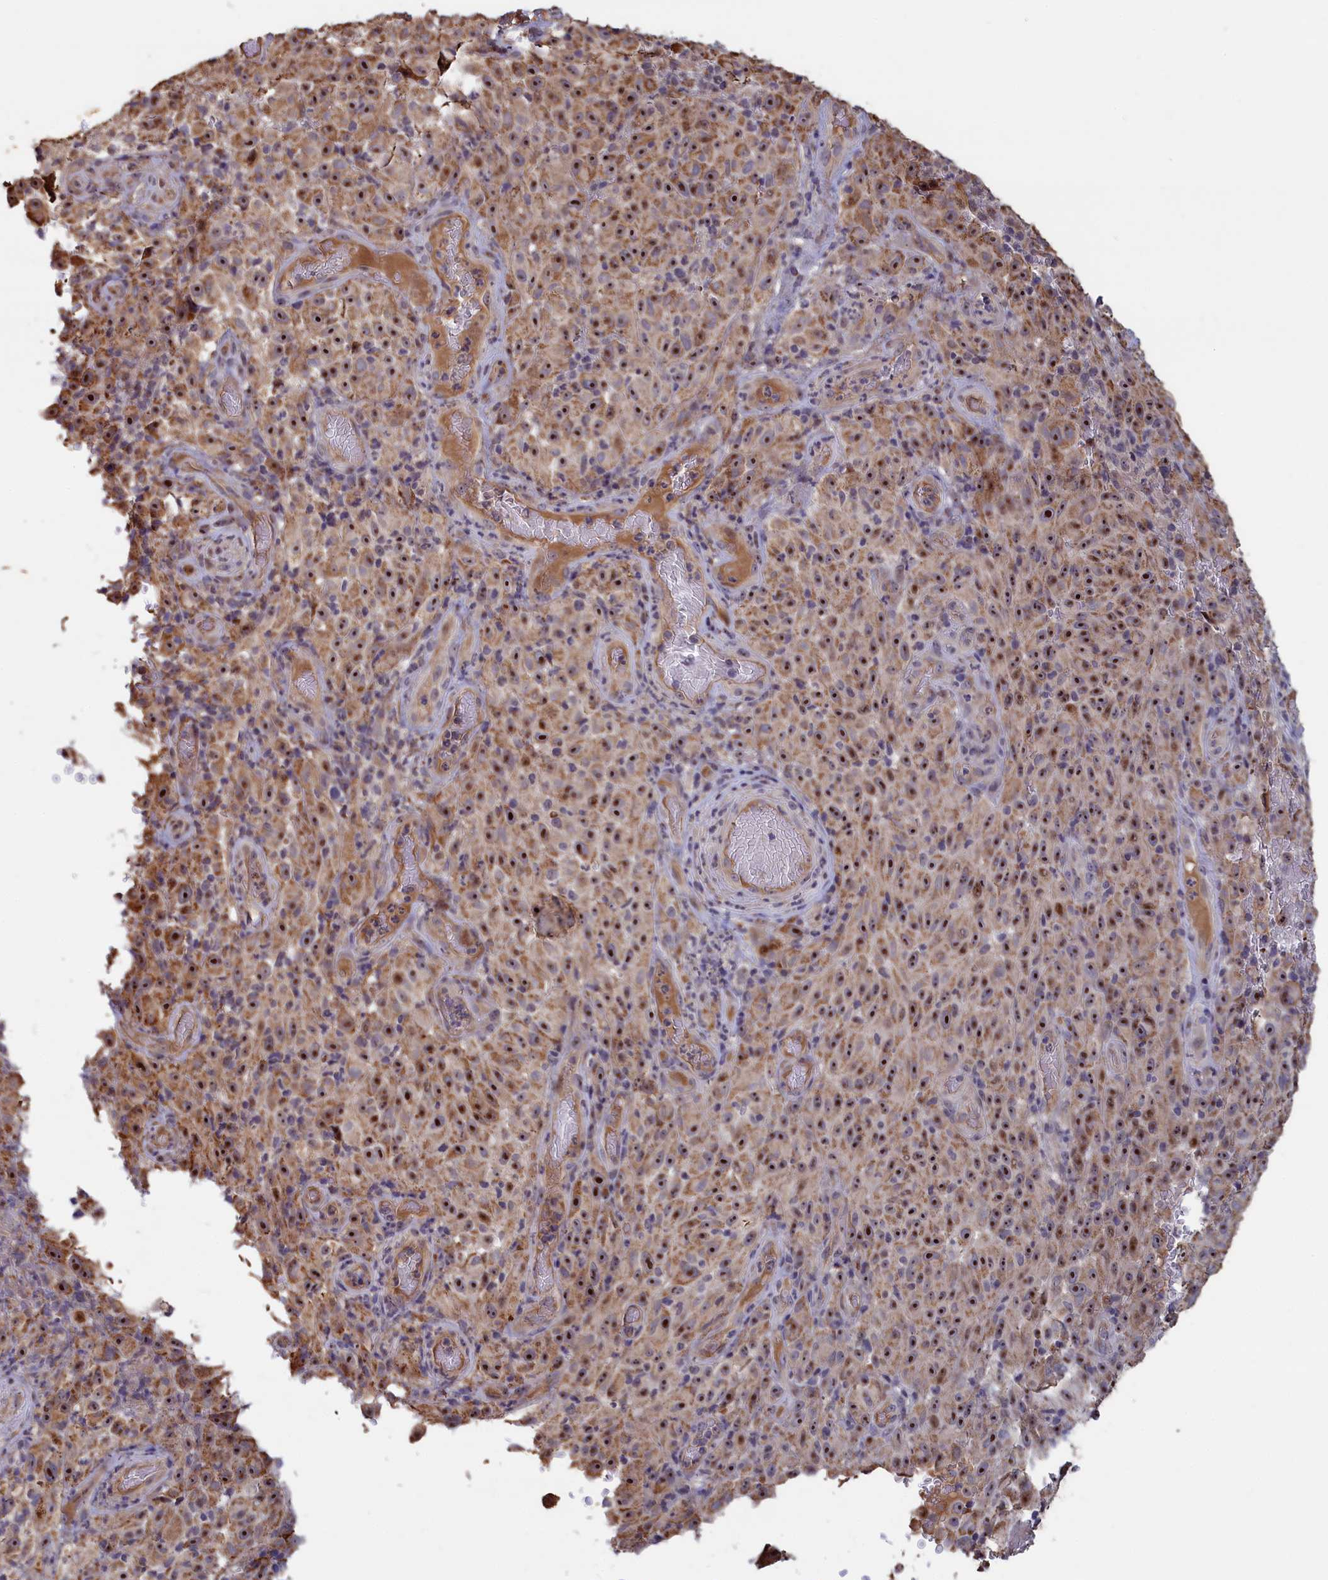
{"staining": {"intensity": "strong", "quantity": ">75%", "location": "cytoplasmic/membranous,nuclear"}, "tissue": "melanoma", "cell_type": "Tumor cells", "image_type": "cancer", "snomed": [{"axis": "morphology", "description": "Malignant melanoma, NOS"}, {"axis": "topography", "description": "Skin"}], "caption": "High-magnification brightfield microscopy of malignant melanoma stained with DAB (3,3'-diaminobenzidine) (brown) and counterstained with hematoxylin (blue). tumor cells exhibit strong cytoplasmic/membranous and nuclear expression is seen in approximately>75% of cells. (Stains: DAB (3,3'-diaminobenzidine) in brown, nuclei in blue, Microscopy: brightfield microscopy at high magnification).", "gene": "ZNF816", "patient": {"sex": "female", "age": 82}}